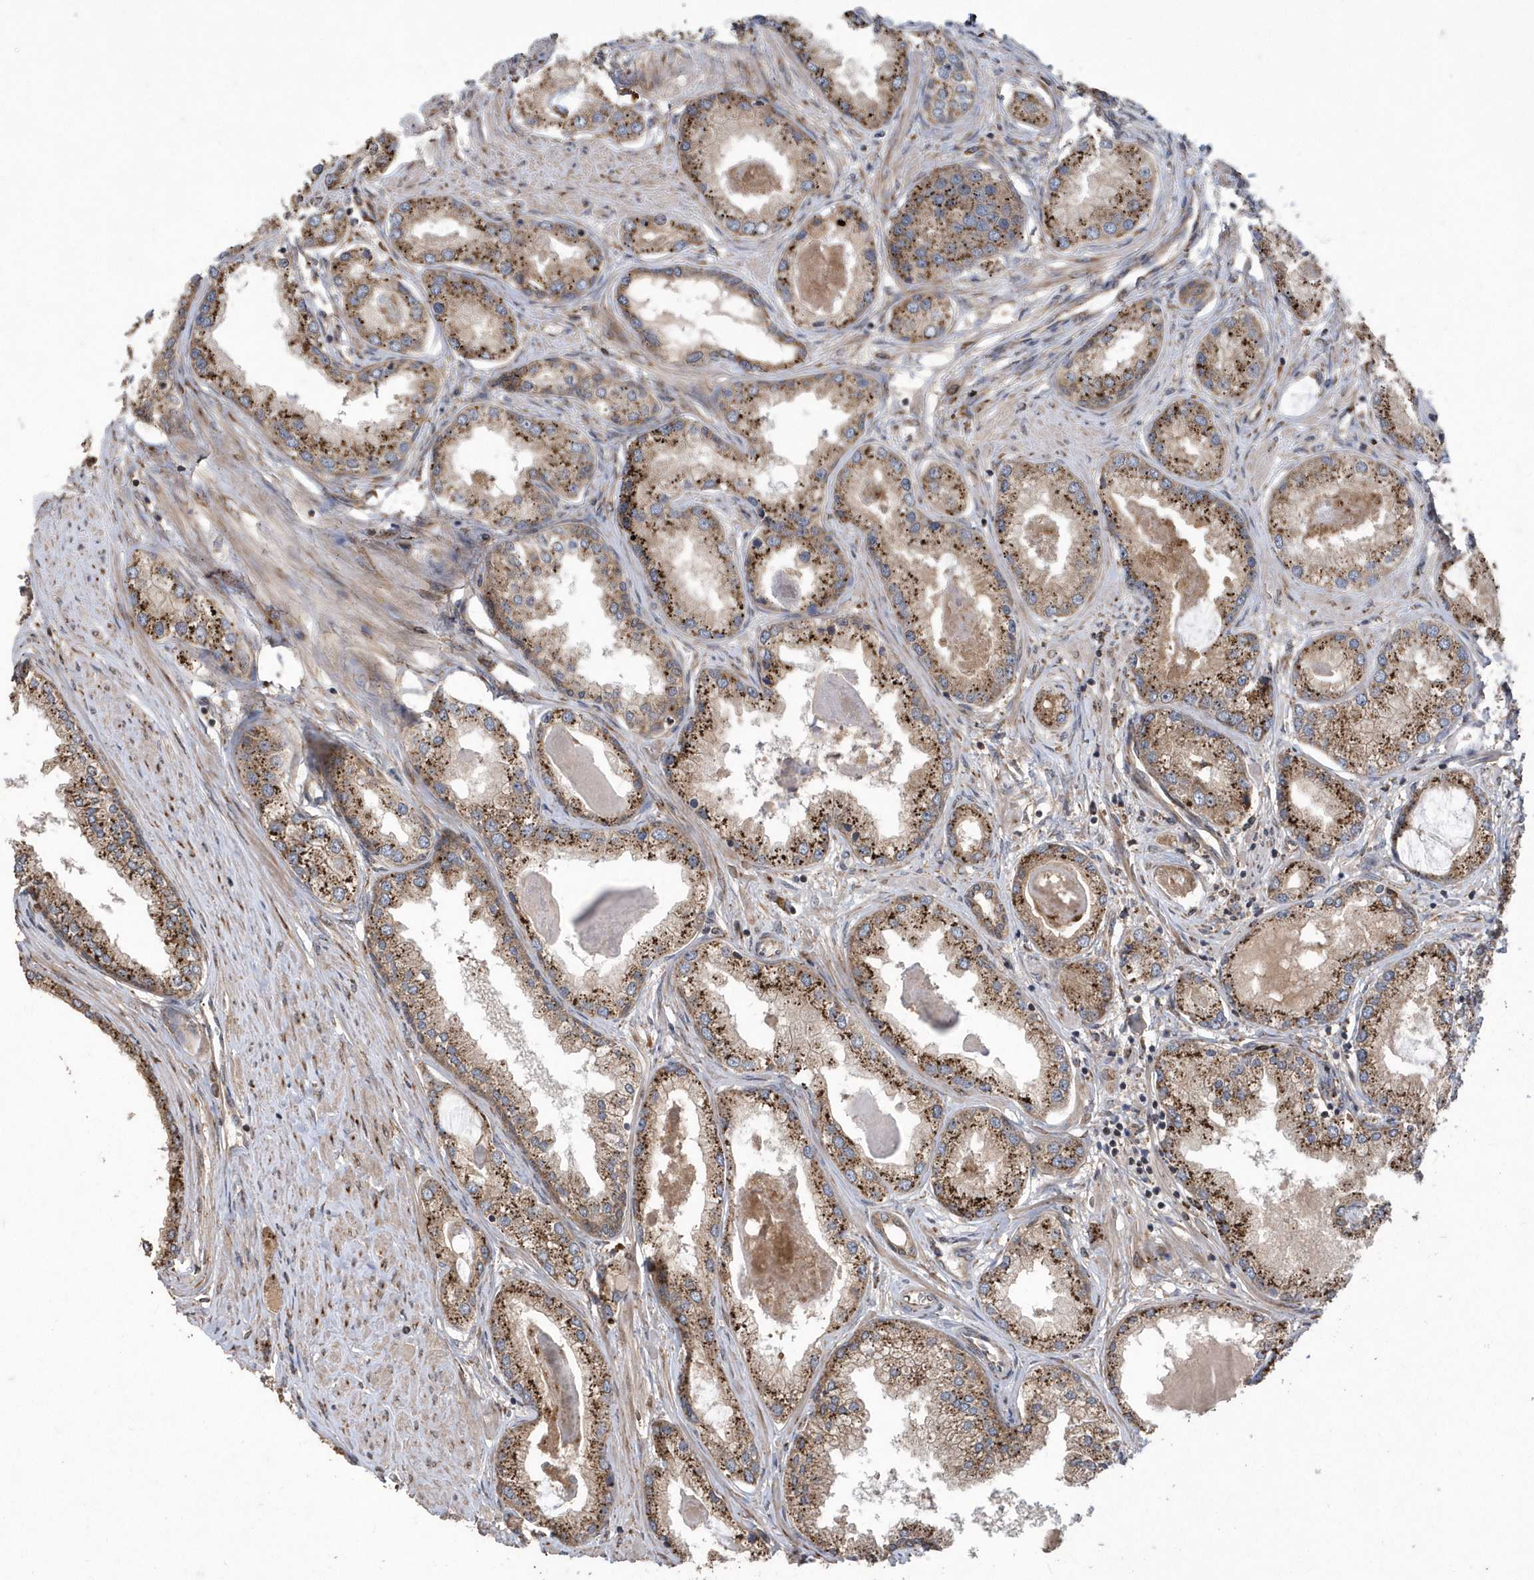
{"staining": {"intensity": "moderate", "quantity": ">75%", "location": "cytoplasmic/membranous"}, "tissue": "prostate cancer", "cell_type": "Tumor cells", "image_type": "cancer", "snomed": [{"axis": "morphology", "description": "Adenocarcinoma, Low grade"}, {"axis": "topography", "description": "Prostate"}], "caption": "Protein staining demonstrates moderate cytoplasmic/membranous staining in about >75% of tumor cells in prostate cancer (adenocarcinoma (low-grade)).", "gene": "WASHC5", "patient": {"sex": "male", "age": 62}}